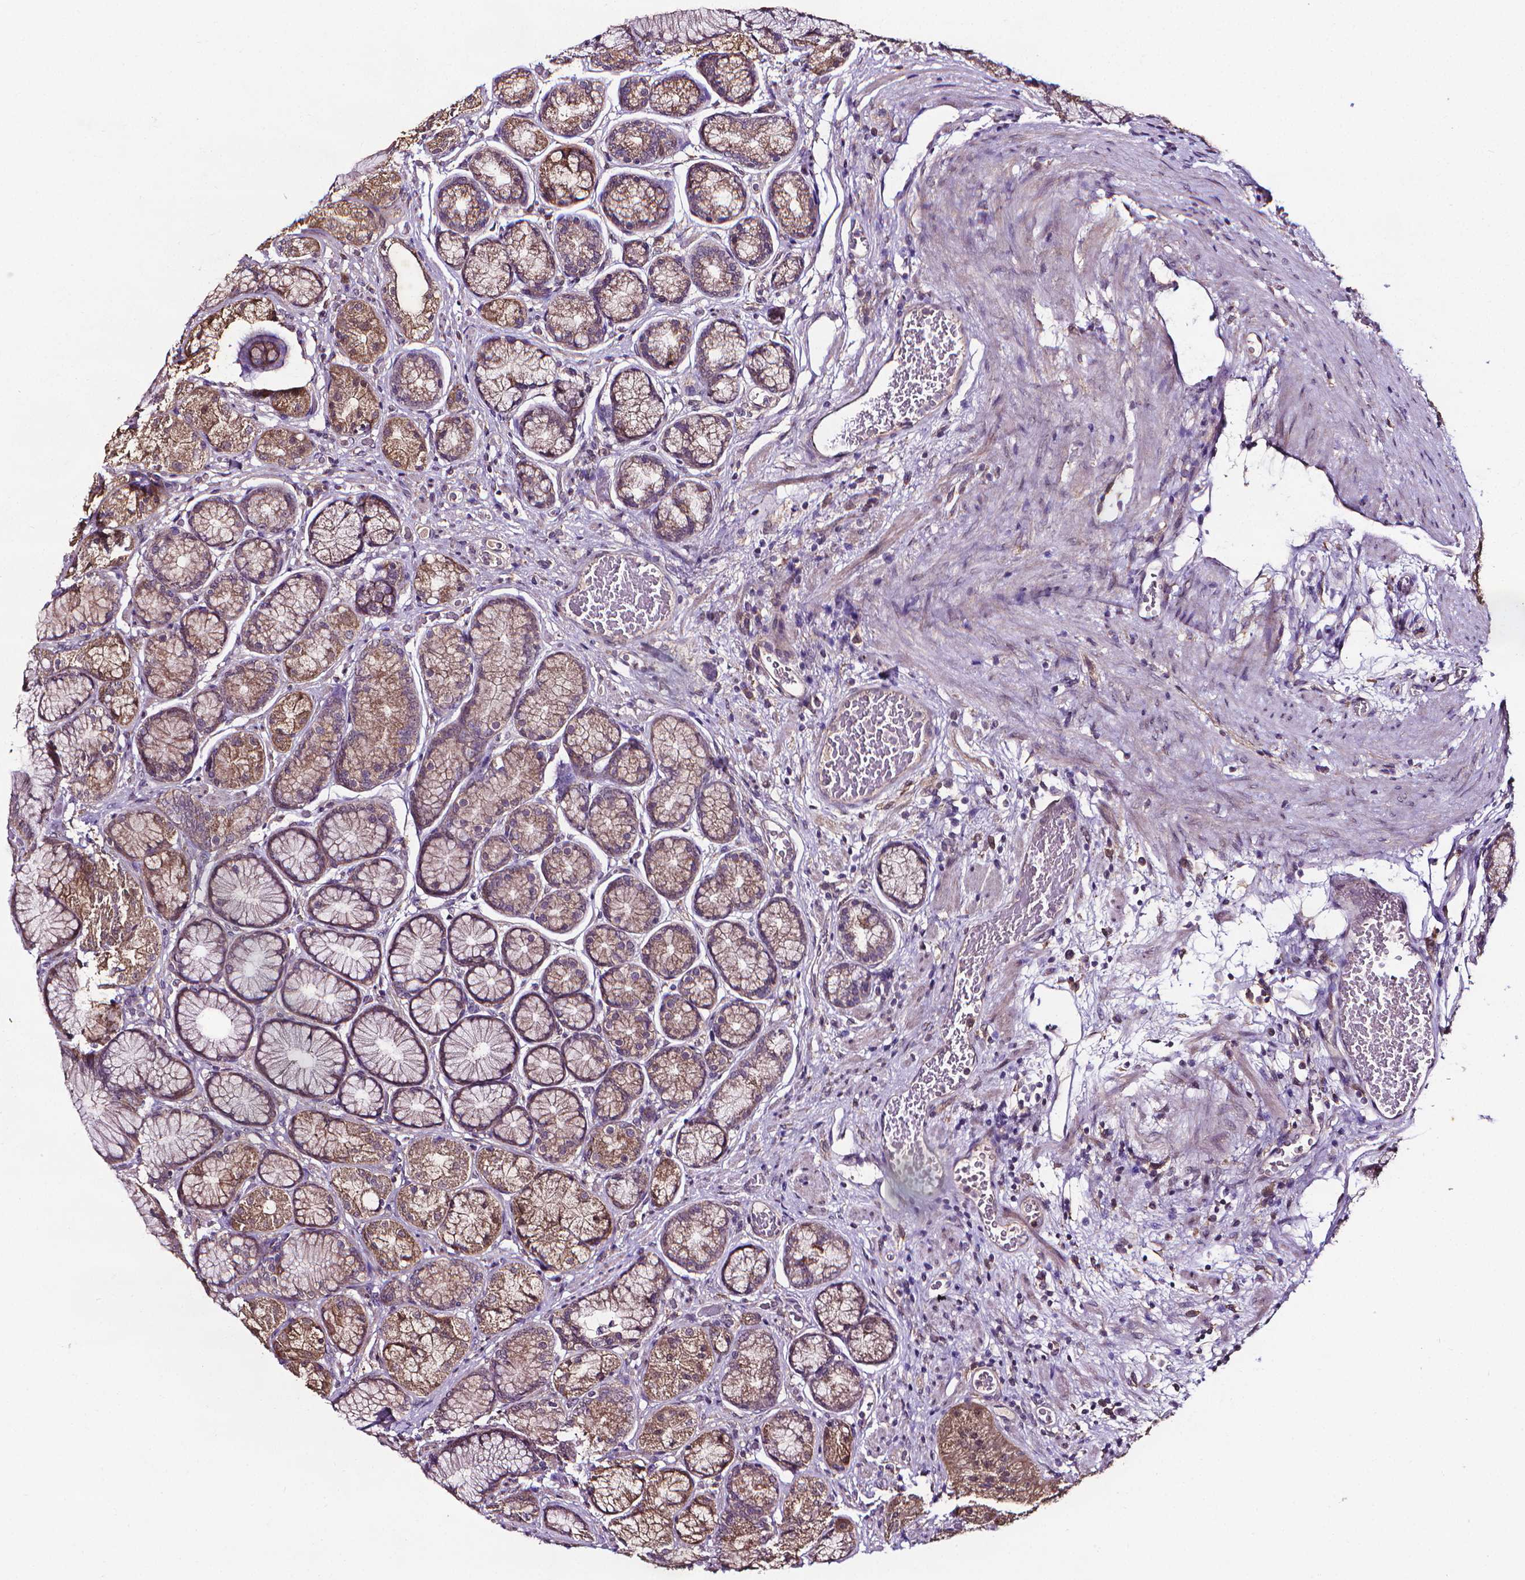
{"staining": {"intensity": "moderate", "quantity": "25%-75%", "location": "cytoplasmic/membranous"}, "tissue": "stomach", "cell_type": "Glandular cells", "image_type": "normal", "snomed": [{"axis": "morphology", "description": "Normal tissue, NOS"}, {"axis": "morphology", "description": "Adenocarcinoma, NOS"}, {"axis": "morphology", "description": "Adenocarcinoma, High grade"}, {"axis": "topography", "description": "Stomach, upper"}, {"axis": "topography", "description": "Stomach"}], "caption": "This micrograph reveals immunohistochemistry (IHC) staining of normal human stomach, with medium moderate cytoplasmic/membranous staining in approximately 25%-75% of glandular cells.", "gene": "GPR63", "patient": {"sex": "female", "age": 65}}